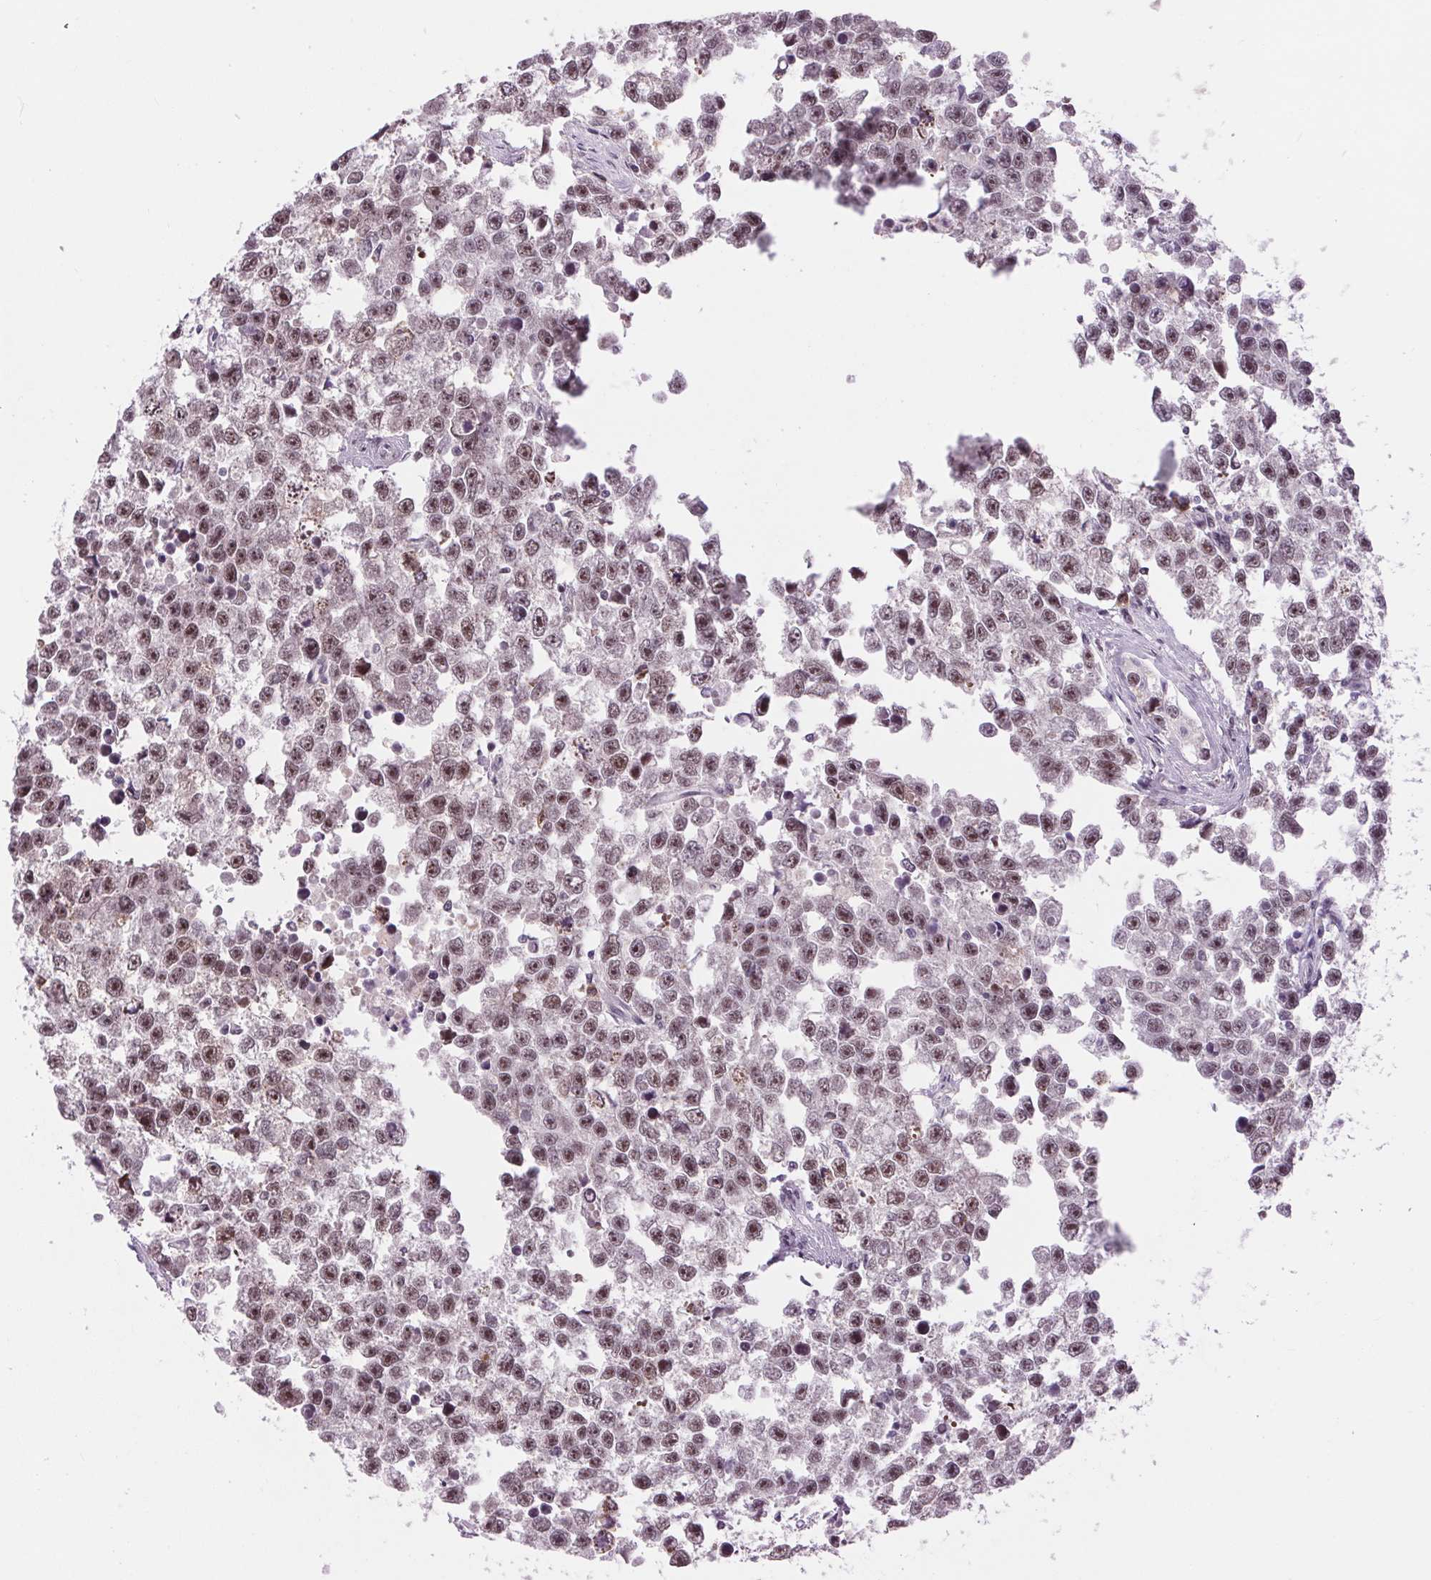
{"staining": {"intensity": "weak", "quantity": "25%-75%", "location": "nuclear"}, "tissue": "testis cancer", "cell_type": "Tumor cells", "image_type": "cancer", "snomed": [{"axis": "morphology", "description": "Seminoma, NOS"}, {"axis": "topography", "description": "Testis"}], "caption": "This photomicrograph demonstrates testis cancer (seminoma) stained with immunohistochemistry (IHC) to label a protein in brown. The nuclear of tumor cells show weak positivity for the protein. Nuclei are counter-stained blue.", "gene": "CD2BP2", "patient": {"sex": "male", "age": 26}}